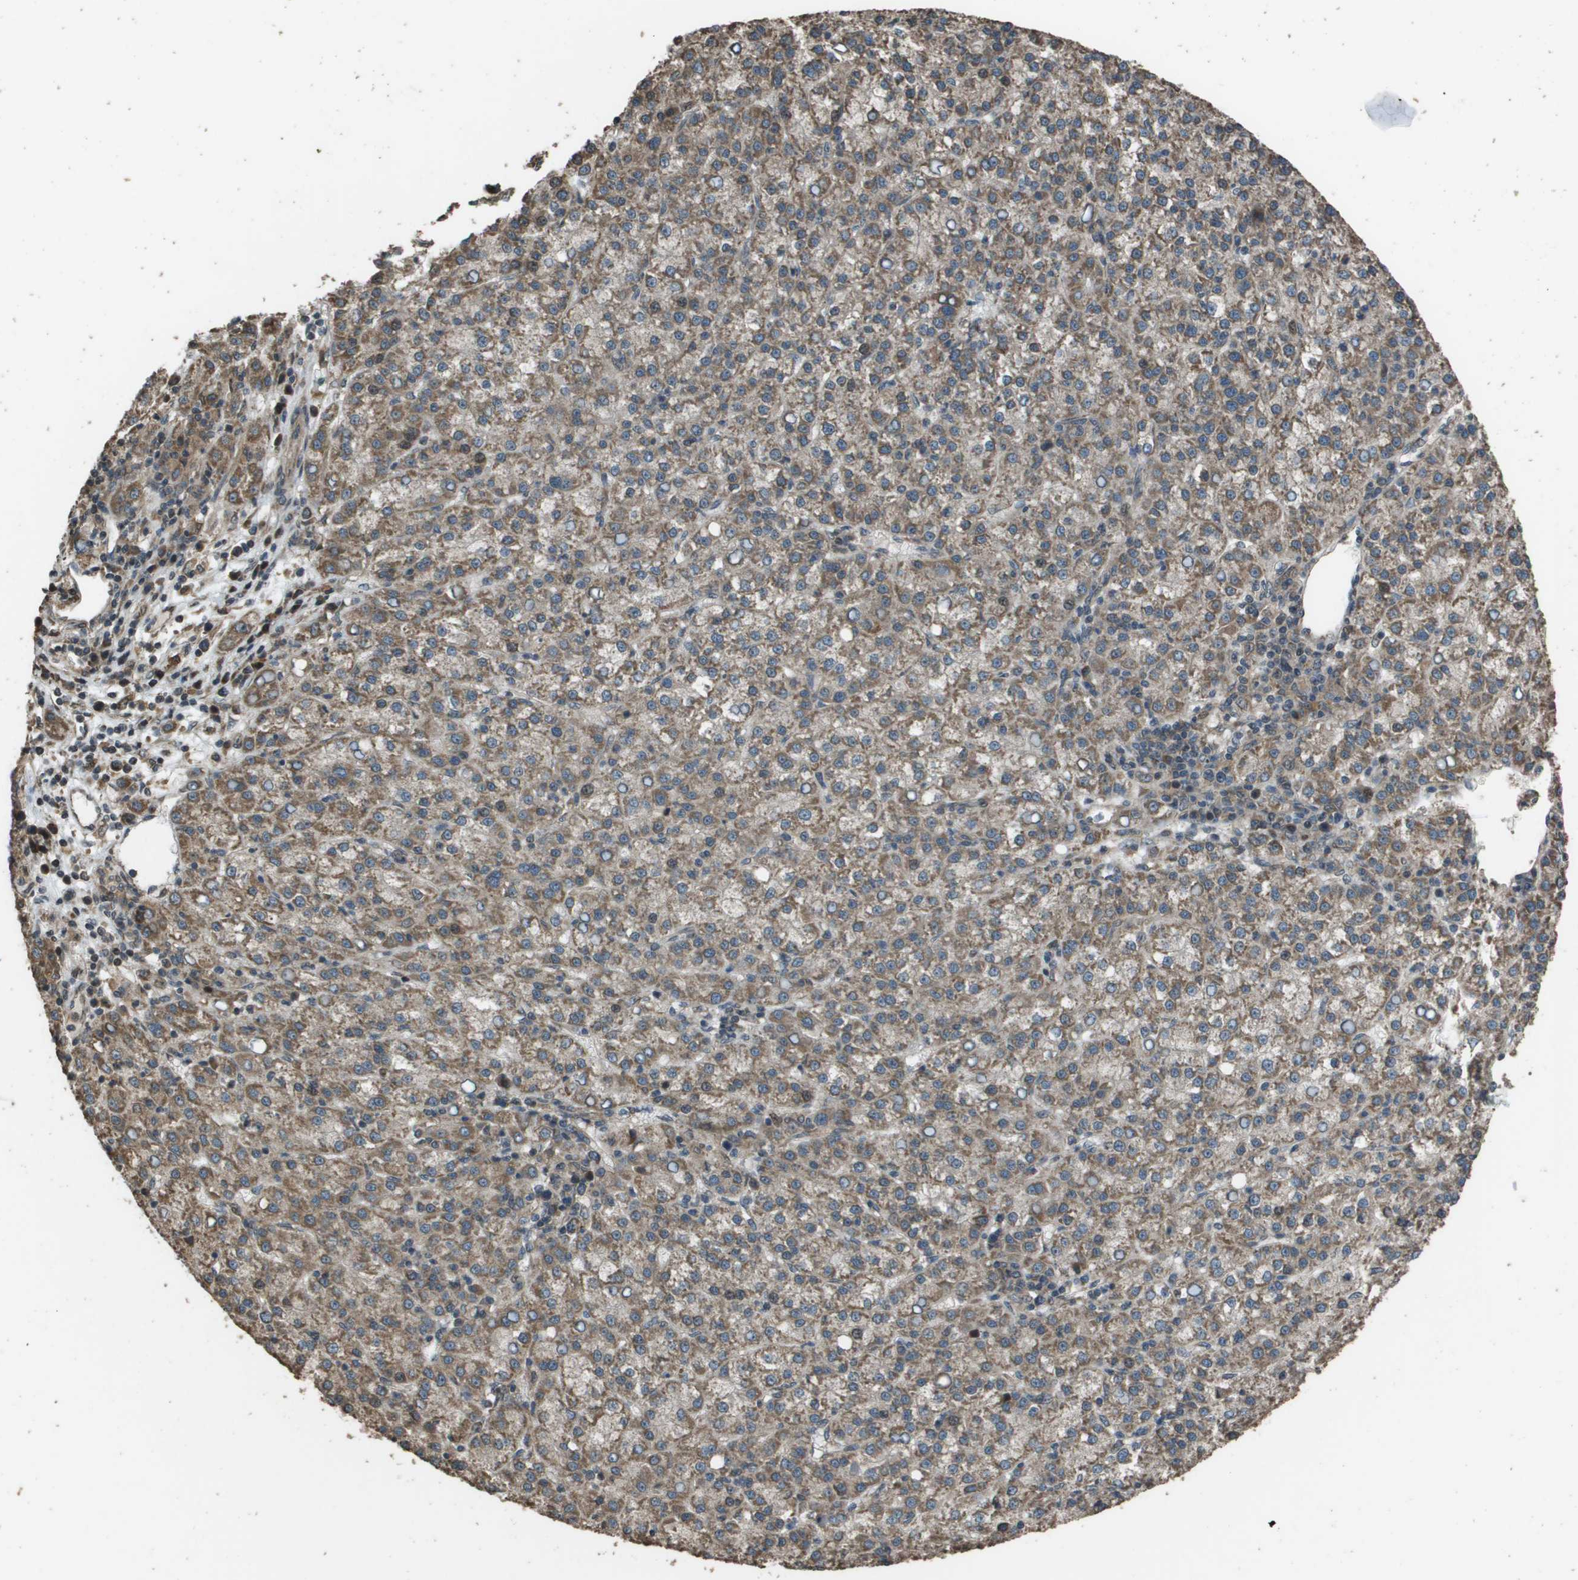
{"staining": {"intensity": "moderate", "quantity": ">75%", "location": "cytoplasmic/membranous"}, "tissue": "liver cancer", "cell_type": "Tumor cells", "image_type": "cancer", "snomed": [{"axis": "morphology", "description": "Carcinoma, Hepatocellular, NOS"}, {"axis": "topography", "description": "Liver"}], "caption": "IHC of hepatocellular carcinoma (liver) reveals medium levels of moderate cytoplasmic/membranous positivity in about >75% of tumor cells.", "gene": "FIG4", "patient": {"sex": "female", "age": 58}}